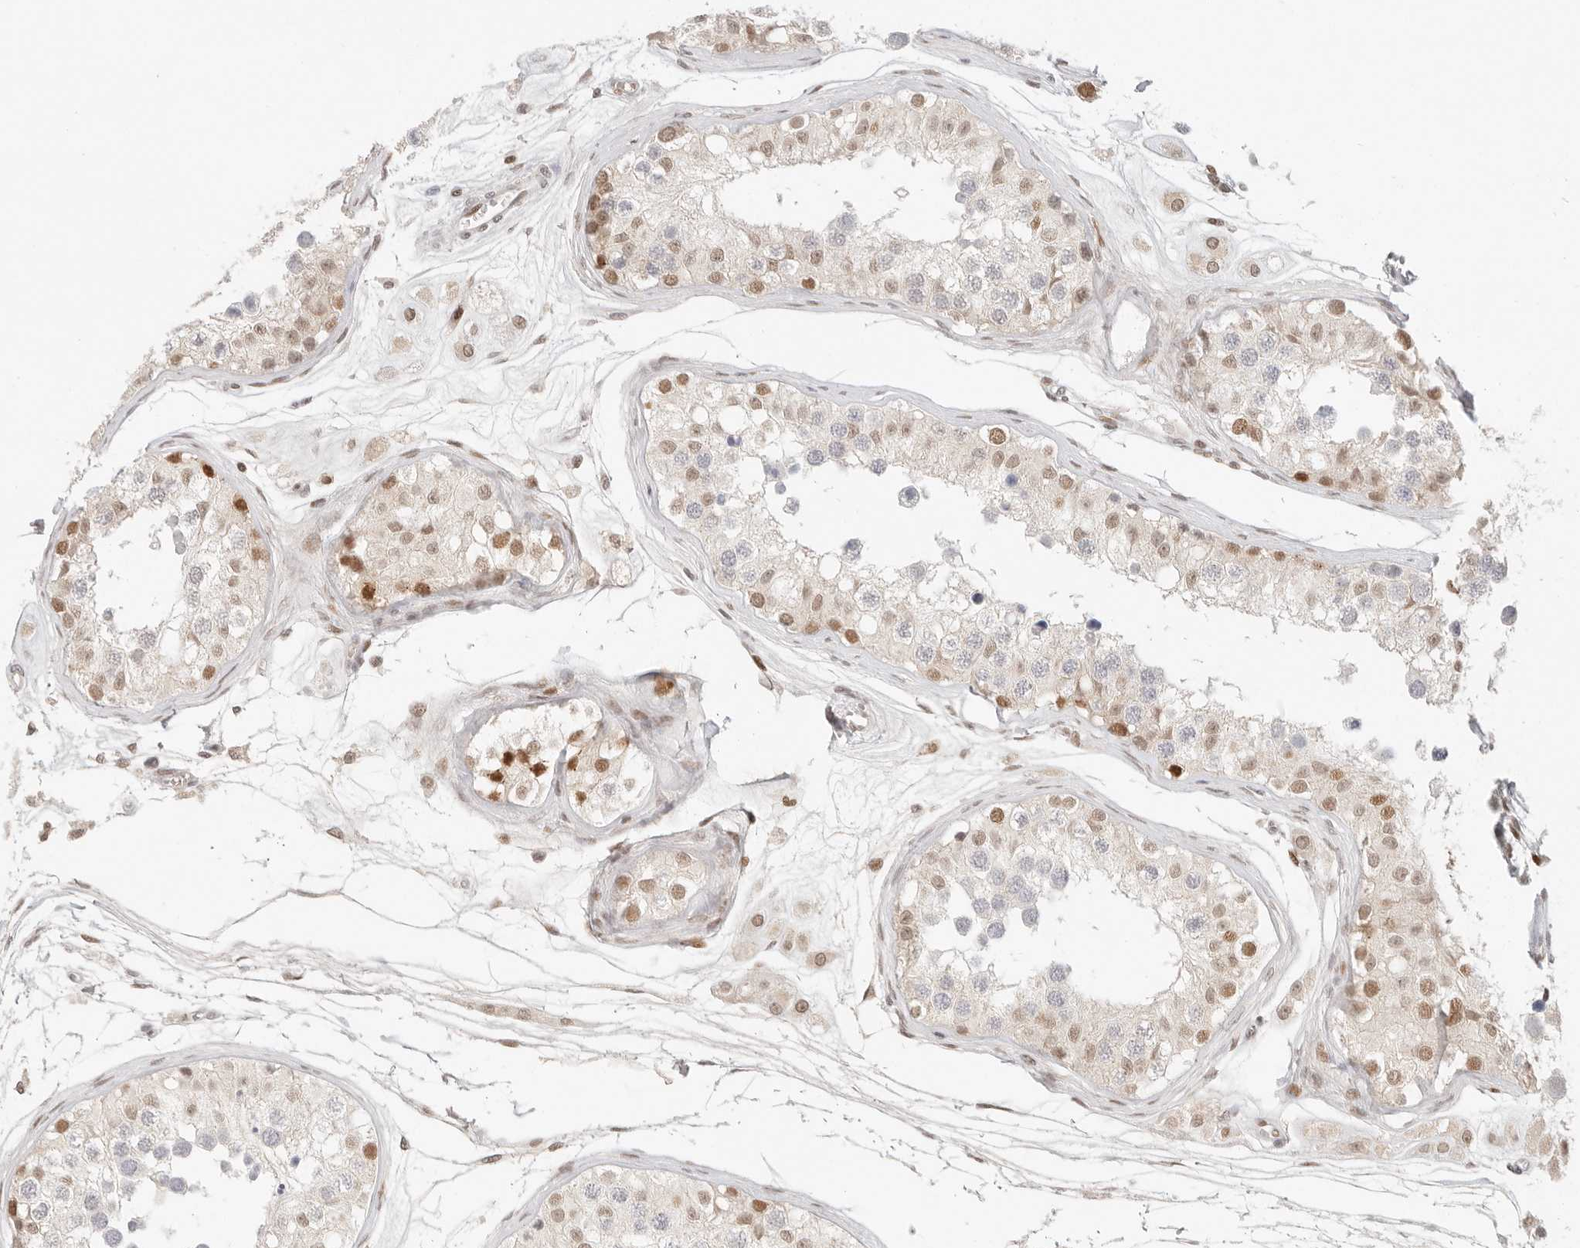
{"staining": {"intensity": "strong", "quantity": "<25%", "location": "nuclear"}, "tissue": "testis", "cell_type": "Cells in seminiferous ducts", "image_type": "normal", "snomed": [{"axis": "morphology", "description": "Normal tissue, NOS"}, {"axis": "morphology", "description": "Adenocarcinoma, metastatic, NOS"}, {"axis": "topography", "description": "Testis"}], "caption": "Testis stained with DAB (3,3'-diaminobenzidine) immunohistochemistry (IHC) demonstrates medium levels of strong nuclear staining in approximately <25% of cells in seminiferous ducts. The protein is stained brown, and the nuclei are stained in blue (DAB (3,3'-diaminobenzidine) IHC with brightfield microscopy, high magnification).", "gene": "HOXC5", "patient": {"sex": "male", "age": 26}}